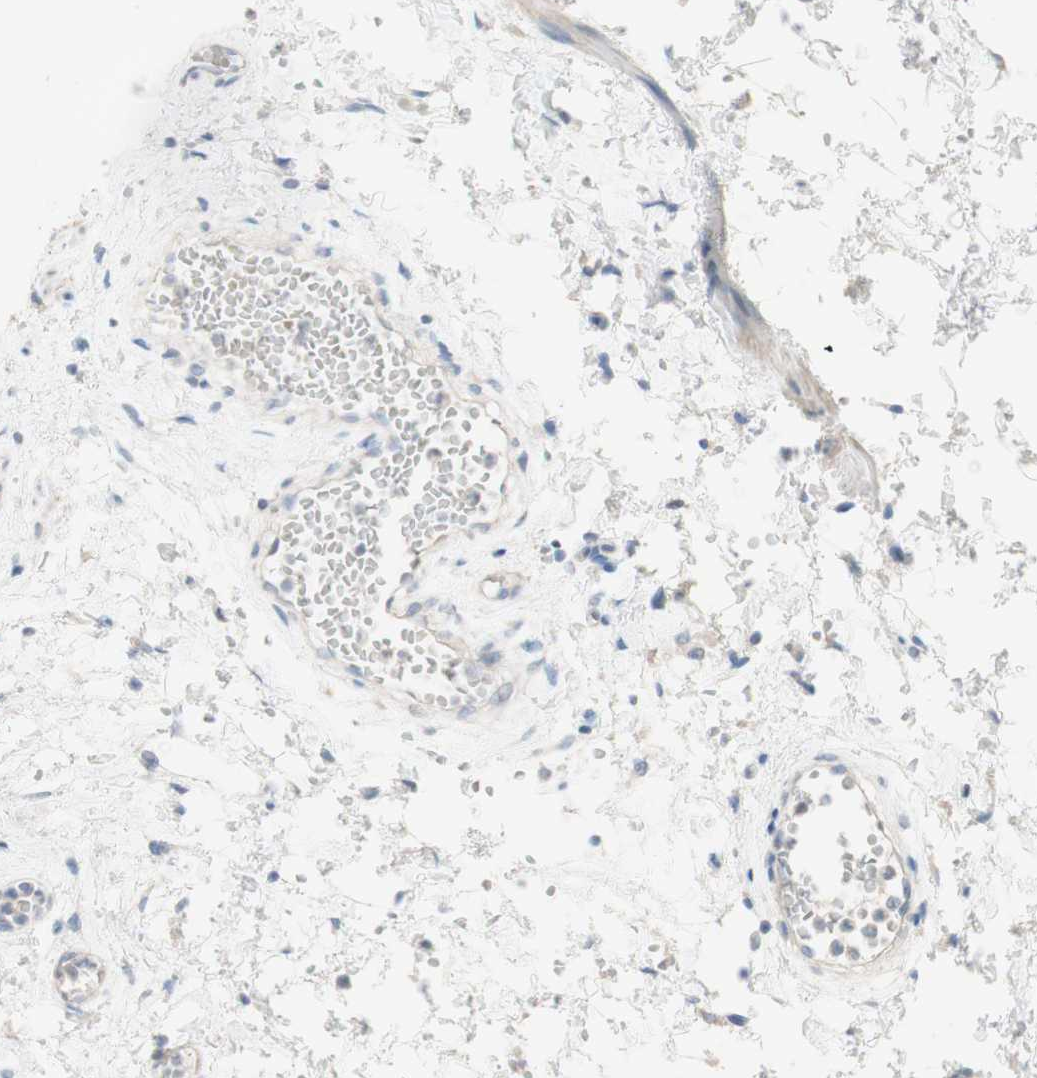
{"staining": {"intensity": "weak", "quantity": "25%-75%", "location": "cytoplasmic/membranous"}, "tissue": "urinary bladder", "cell_type": "Urothelial cells", "image_type": "normal", "snomed": [{"axis": "morphology", "description": "Normal tissue, NOS"}, {"axis": "topography", "description": "Urinary bladder"}], "caption": "Urothelial cells show low levels of weak cytoplasmic/membranous positivity in approximately 25%-75% of cells in unremarkable human urinary bladder.", "gene": "MANEA", "patient": {"sex": "male", "age": 55}}